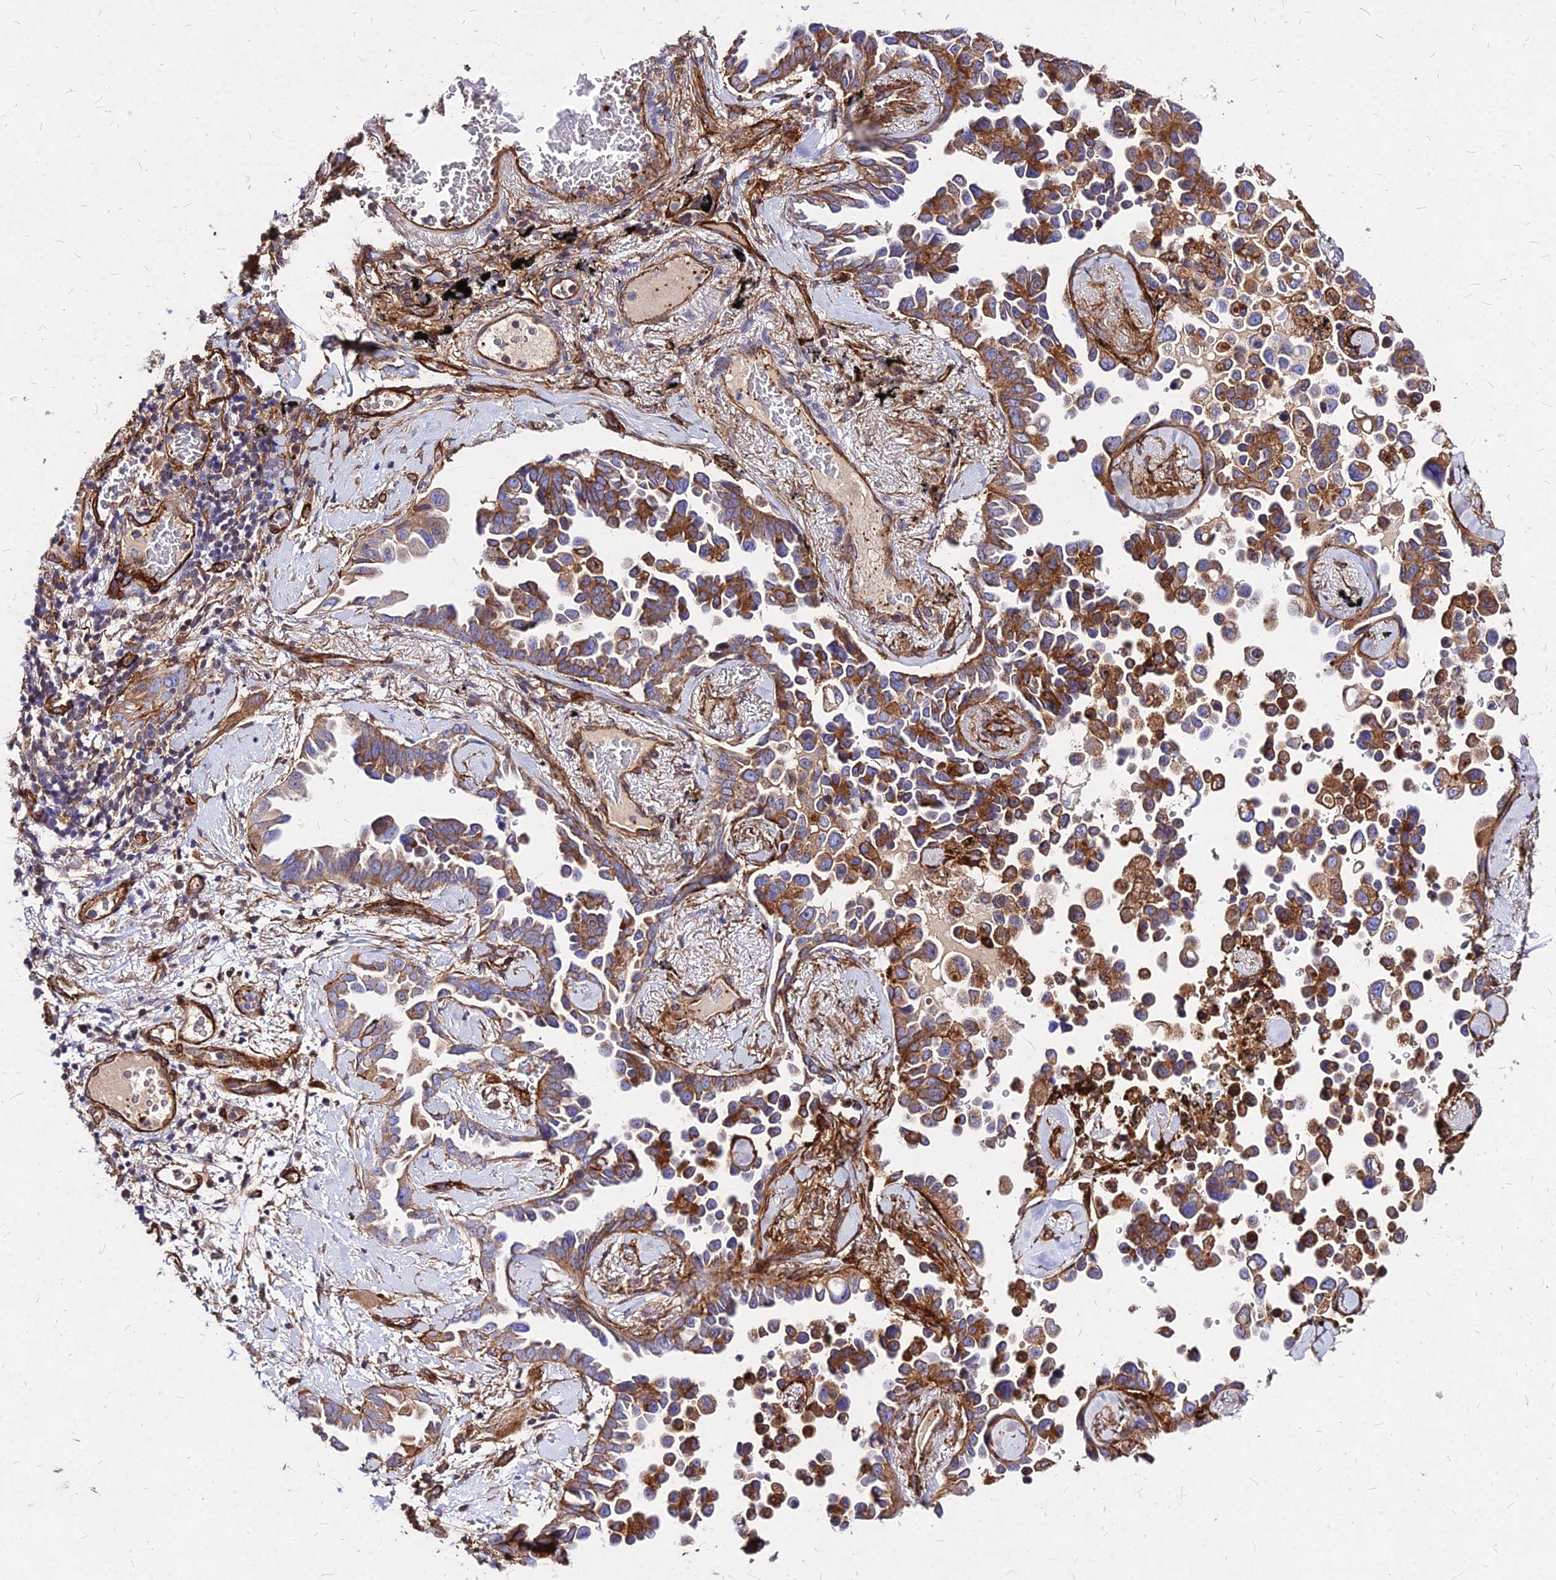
{"staining": {"intensity": "moderate", "quantity": ">75%", "location": "cytoplasmic/membranous"}, "tissue": "lung cancer", "cell_type": "Tumor cells", "image_type": "cancer", "snomed": [{"axis": "morphology", "description": "Adenocarcinoma, NOS"}, {"axis": "topography", "description": "Lung"}], "caption": "Protein staining exhibits moderate cytoplasmic/membranous positivity in approximately >75% of tumor cells in lung adenocarcinoma.", "gene": "EFCC1", "patient": {"sex": "female", "age": 67}}